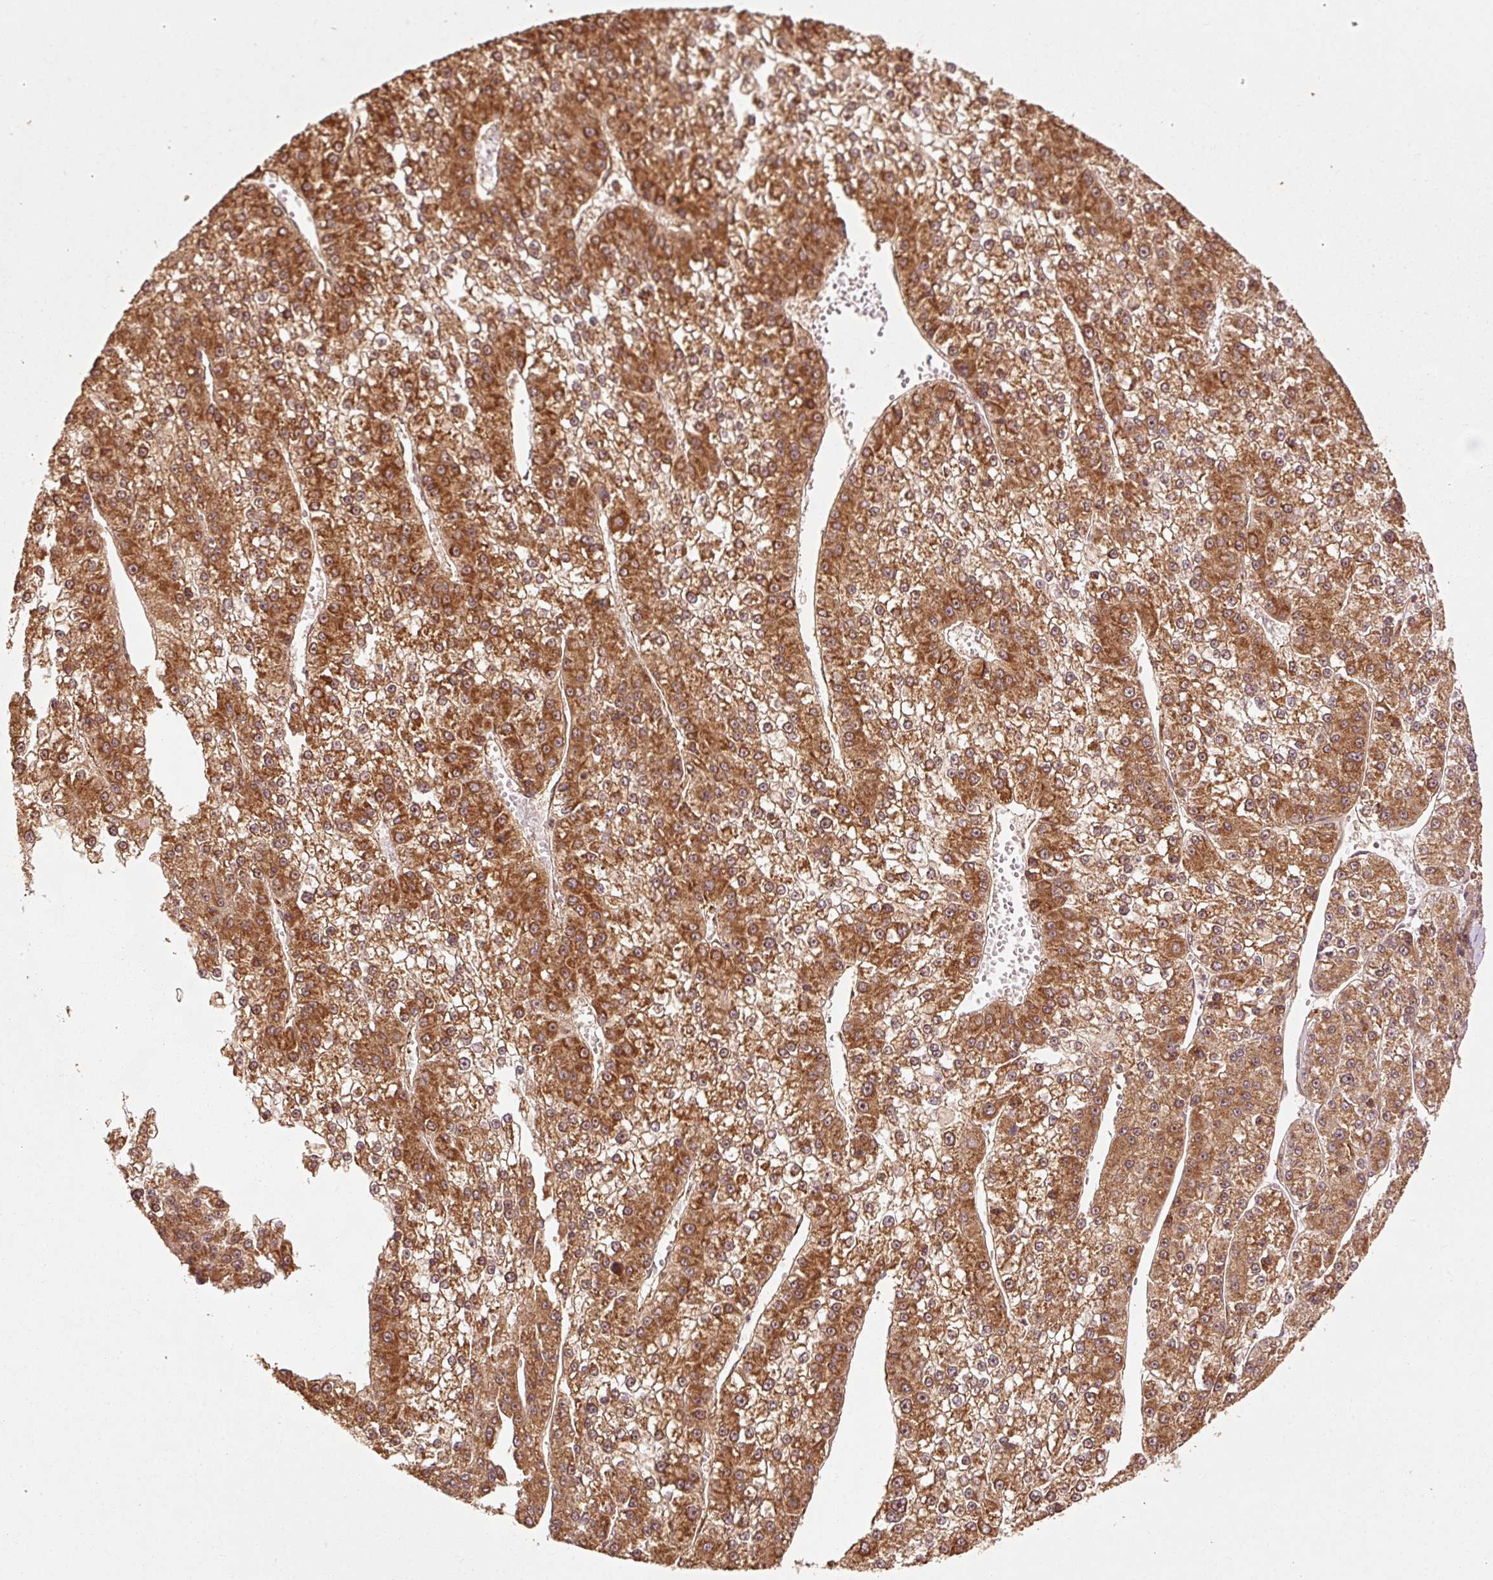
{"staining": {"intensity": "strong", "quantity": ">75%", "location": "cytoplasmic/membranous"}, "tissue": "liver cancer", "cell_type": "Tumor cells", "image_type": "cancer", "snomed": [{"axis": "morphology", "description": "Carcinoma, Hepatocellular, NOS"}, {"axis": "topography", "description": "Liver"}], "caption": "A high-resolution image shows immunohistochemistry (IHC) staining of hepatocellular carcinoma (liver), which demonstrates strong cytoplasmic/membranous expression in about >75% of tumor cells.", "gene": "MRPL16", "patient": {"sex": "female", "age": 73}}